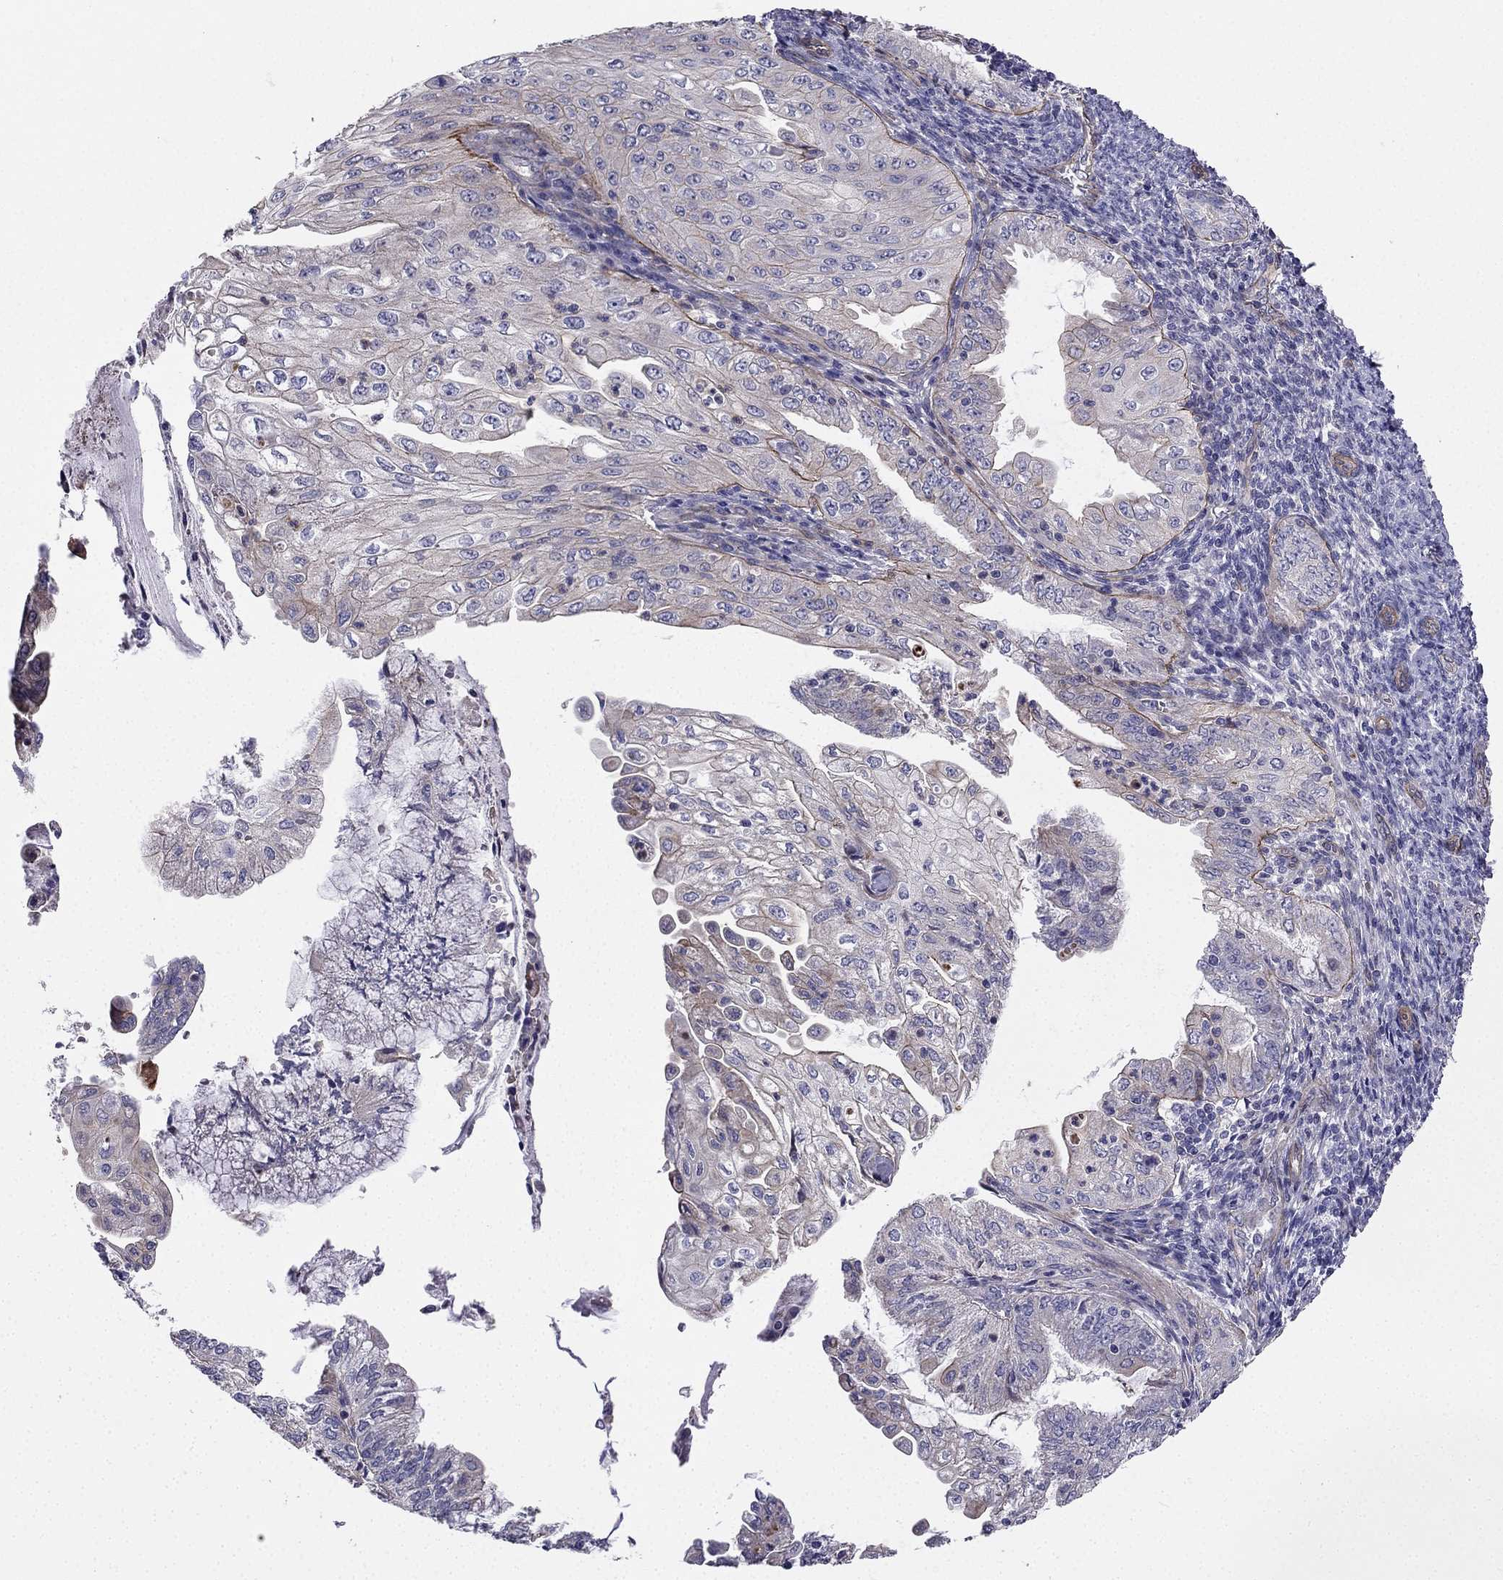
{"staining": {"intensity": "weak", "quantity": "<25%", "location": "cytoplasmic/membranous"}, "tissue": "endometrial cancer", "cell_type": "Tumor cells", "image_type": "cancer", "snomed": [{"axis": "morphology", "description": "Adenocarcinoma, NOS"}, {"axis": "topography", "description": "Endometrium"}], "caption": "Immunohistochemistry histopathology image of neoplastic tissue: adenocarcinoma (endometrial) stained with DAB (3,3'-diaminobenzidine) reveals no significant protein positivity in tumor cells.", "gene": "ENOX1", "patient": {"sex": "female", "age": 55}}